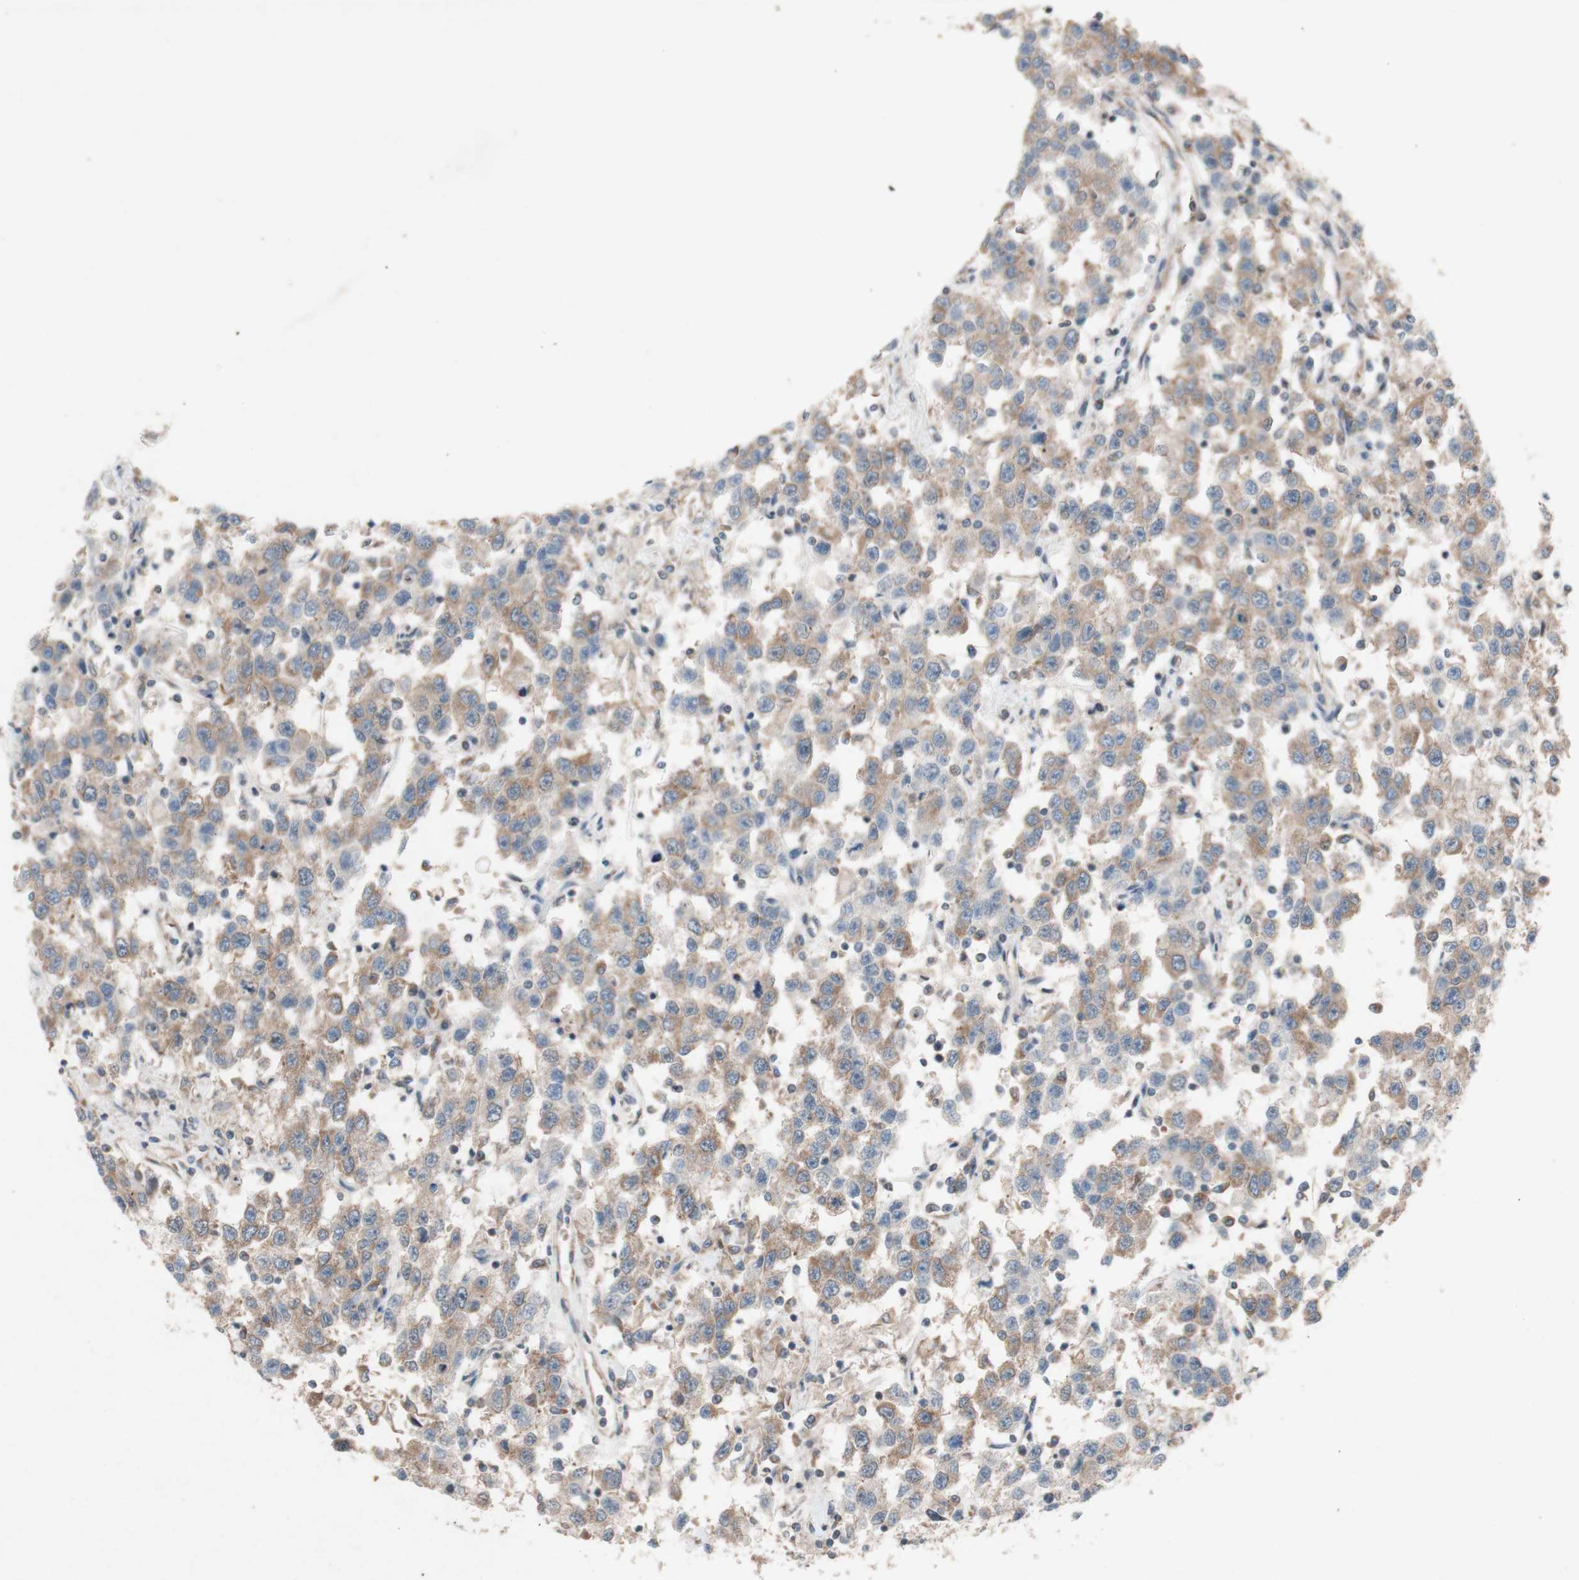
{"staining": {"intensity": "moderate", "quantity": ">75%", "location": "cytoplasmic/membranous"}, "tissue": "testis cancer", "cell_type": "Tumor cells", "image_type": "cancer", "snomed": [{"axis": "morphology", "description": "Seminoma, NOS"}, {"axis": "topography", "description": "Testis"}], "caption": "A brown stain highlights moderate cytoplasmic/membranous staining of a protein in testis seminoma tumor cells.", "gene": "TST", "patient": {"sex": "male", "age": 41}}